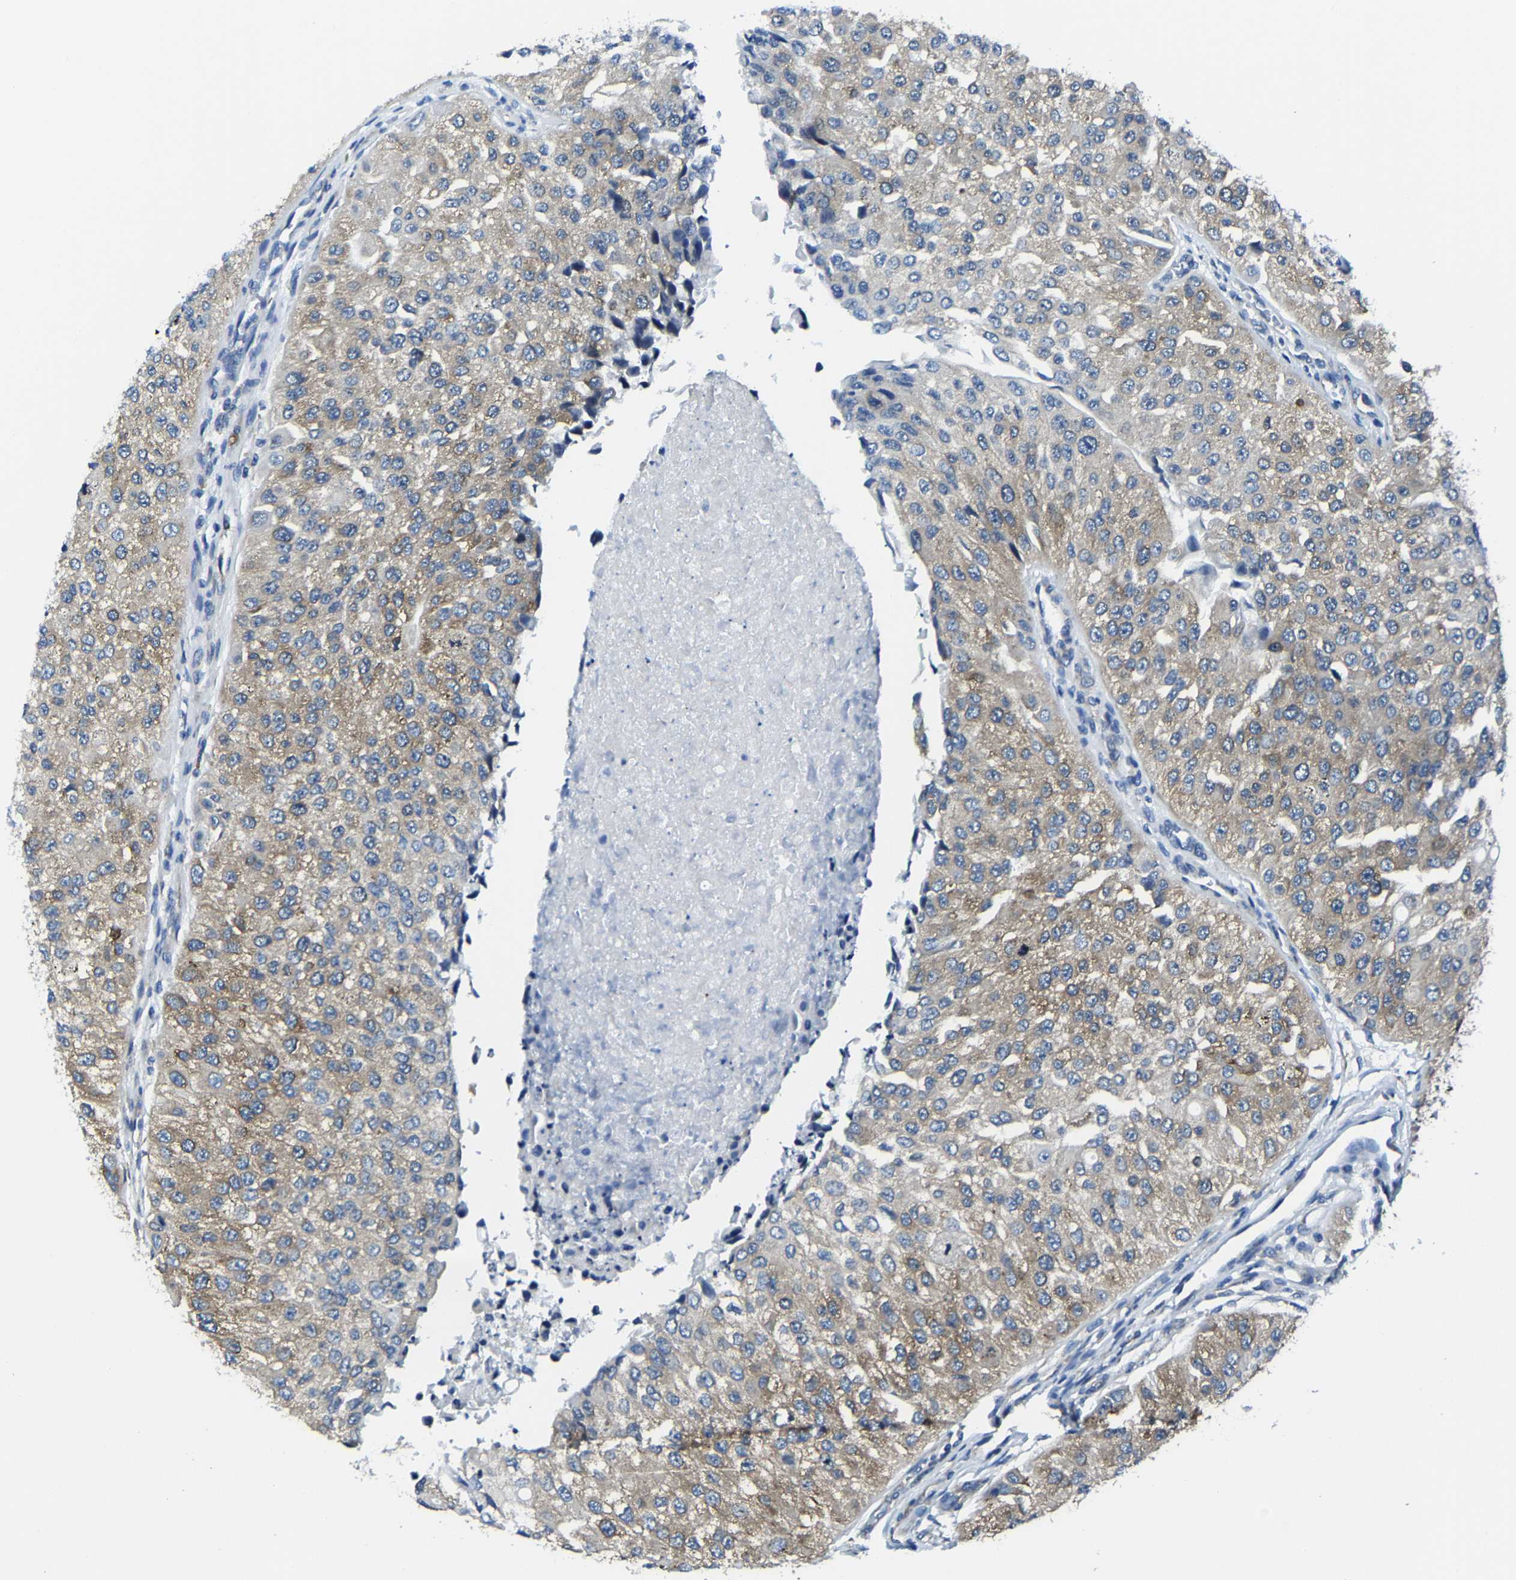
{"staining": {"intensity": "weak", "quantity": ">75%", "location": "cytoplasmic/membranous"}, "tissue": "urothelial cancer", "cell_type": "Tumor cells", "image_type": "cancer", "snomed": [{"axis": "morphology", "description": "Urothelial carcinoma, High grade"}, {"axis": "topography", "description": "Kidney"}, {"axis": "topography", "description": "Urinary bladder"}], "caption": "A brown stain highlights weak cytoplasmic/membranous positivity of a protein in urothelial cancer tumor cells.", "gene": "G3BP2", "patient": {"sex": "male", "age": 77}}